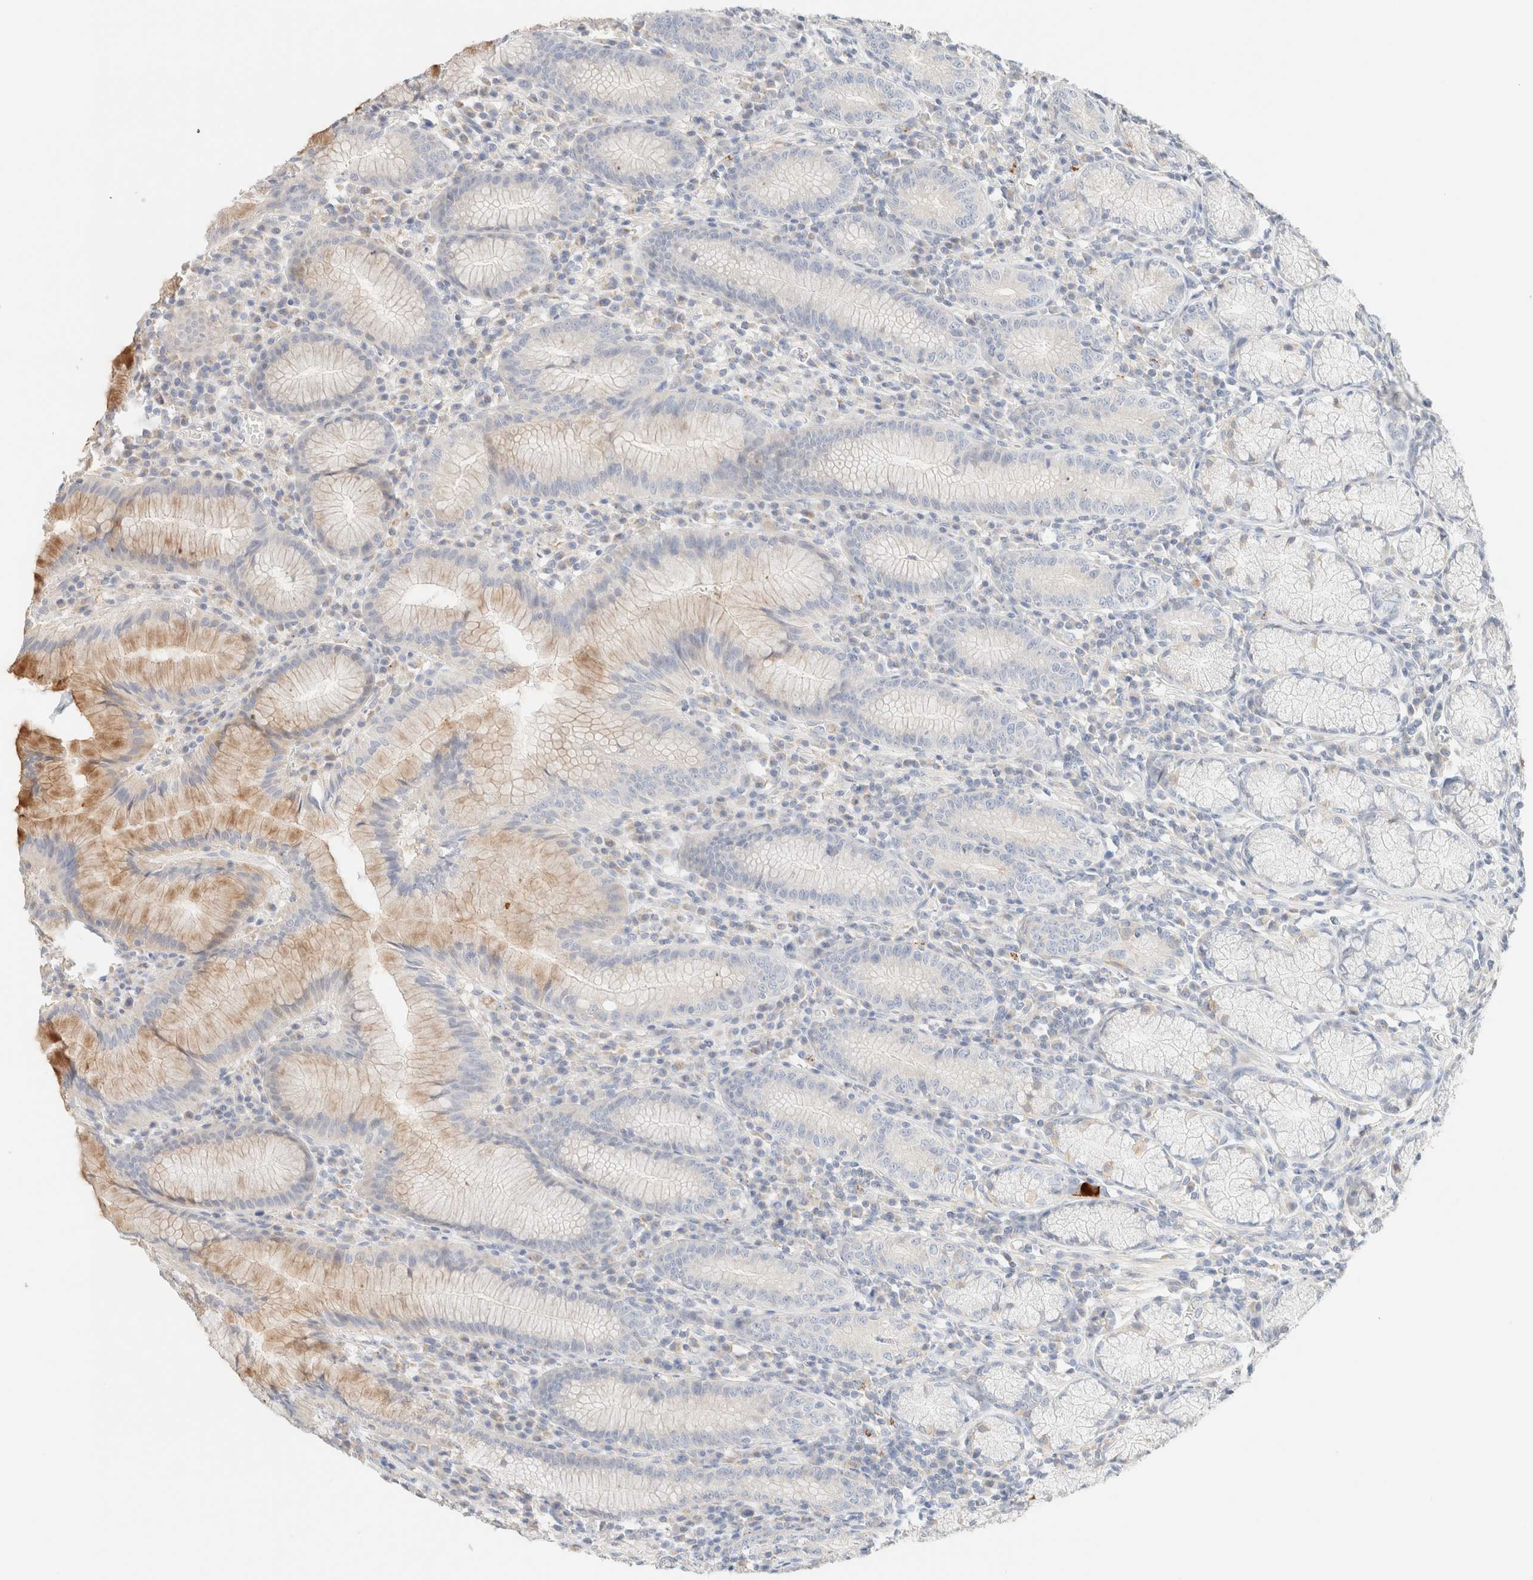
{"staining": {"intensity": "weak", "quantity": "25%-75%", "location": "cytoplasmic/membranous"}, "tissue": "stomach", "cell_type": "Glandular cells", "image_type": "normal", "snomed": [{"axis": "morphology", "description": "Normal tissue, NOS"}, {"axis": "topography", "description": "Stomach"}], "caption": "A brown stain highlights weak cytoplasmic/membranous staining of a protein in glandular cells of unremarkable human stomach. (Brightfield microscopy of DAB IHC at high magnification).", "gene": "SARM1", "patient": {"sex": "male", "age": 55}}